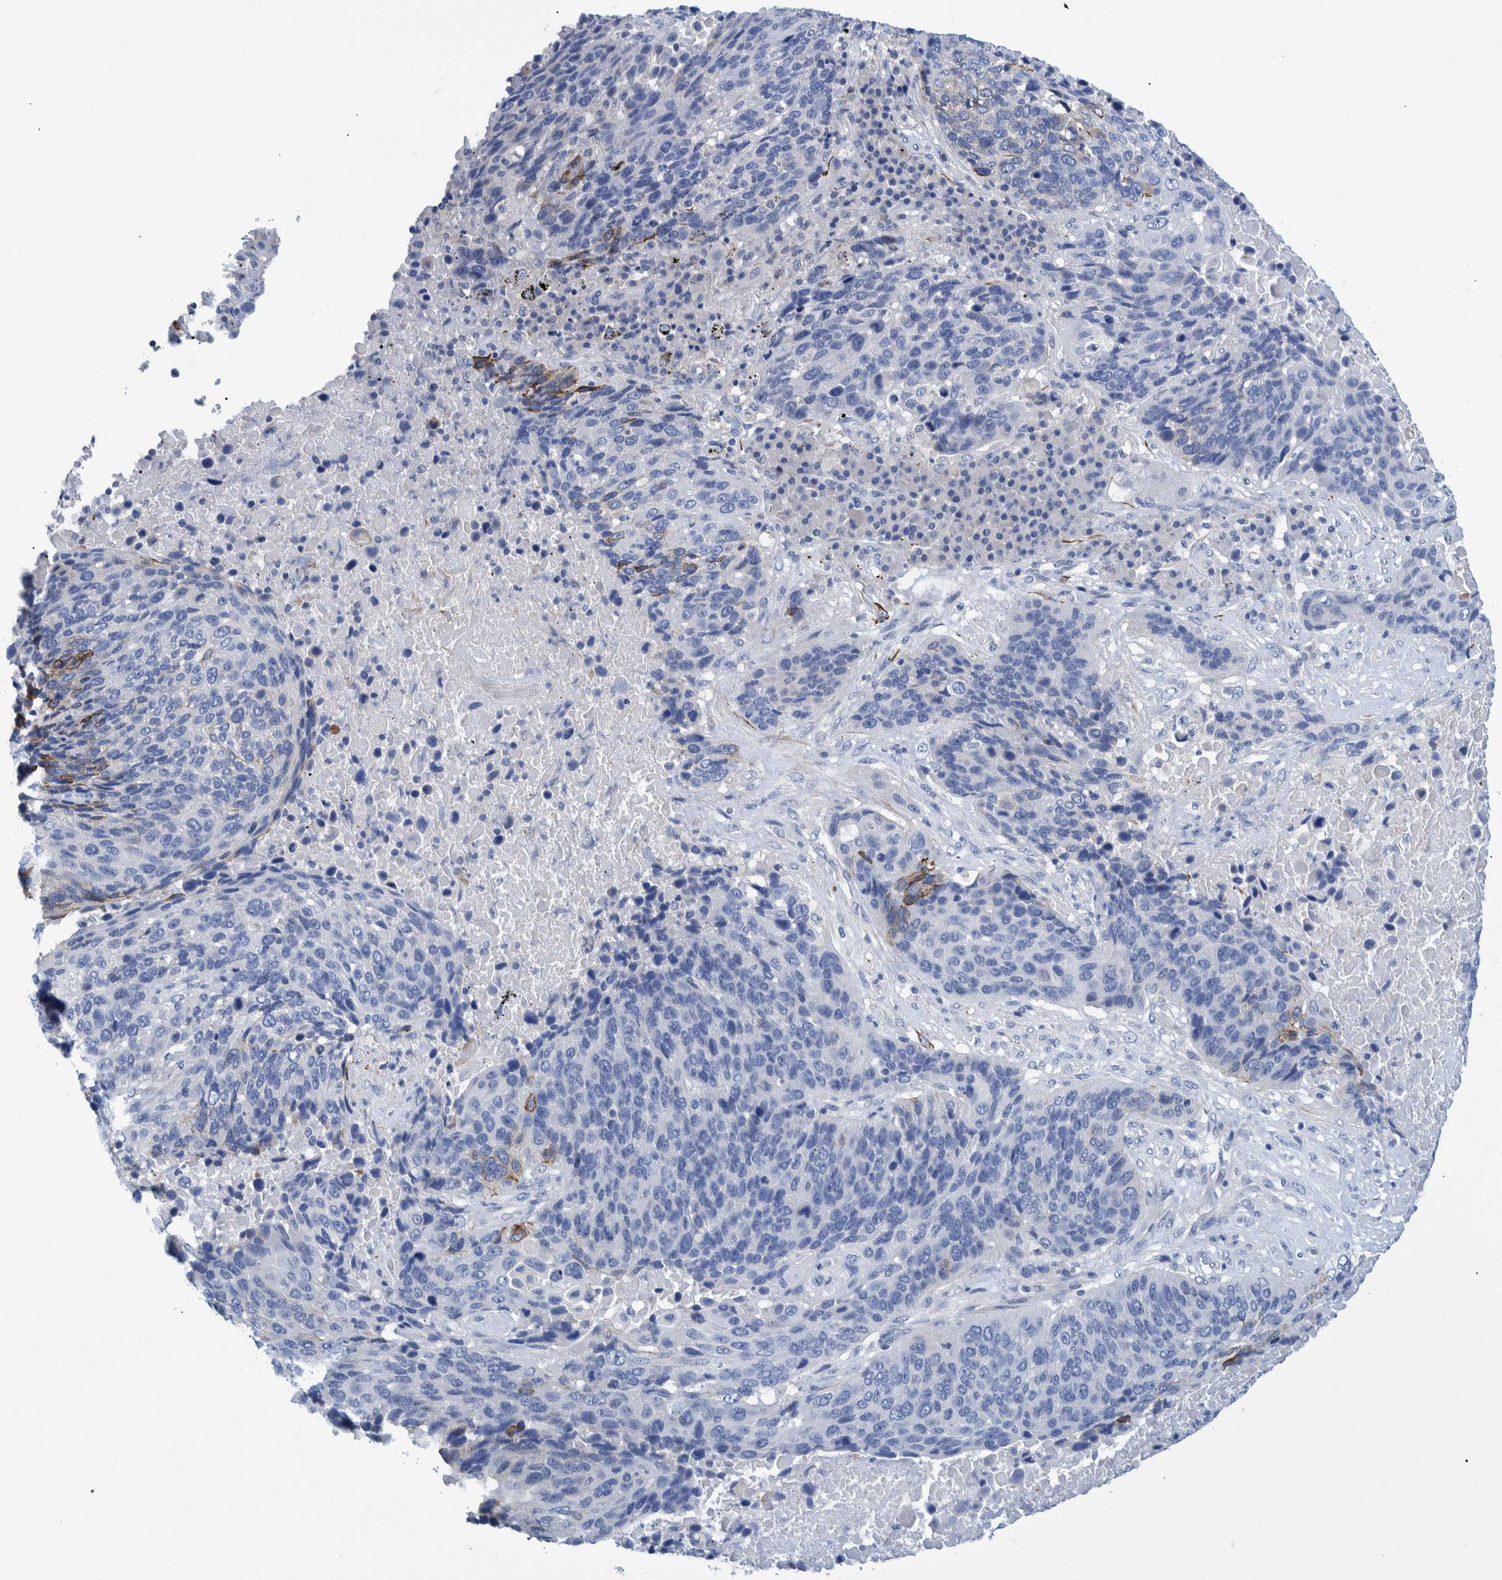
{"staining": {"intensity": "weak", "quantity": "<25%", "location": "cytoplasmic/membranous"}, "tissue": "lung cancer", "cell_type": "Tumor cells", "image_type": "cancer", "snomed": [{"axis": "morphology", "description": "Squamous cell carcinoma, NOS"}, {"axis": "topography", "description": "Lung"}], "caption": "Lung cancer was stained to show a protein in brown. There is no significant expression in tumor cells.", "gene": "MKS1", "patient": {"sex": "male", "age": 66}}